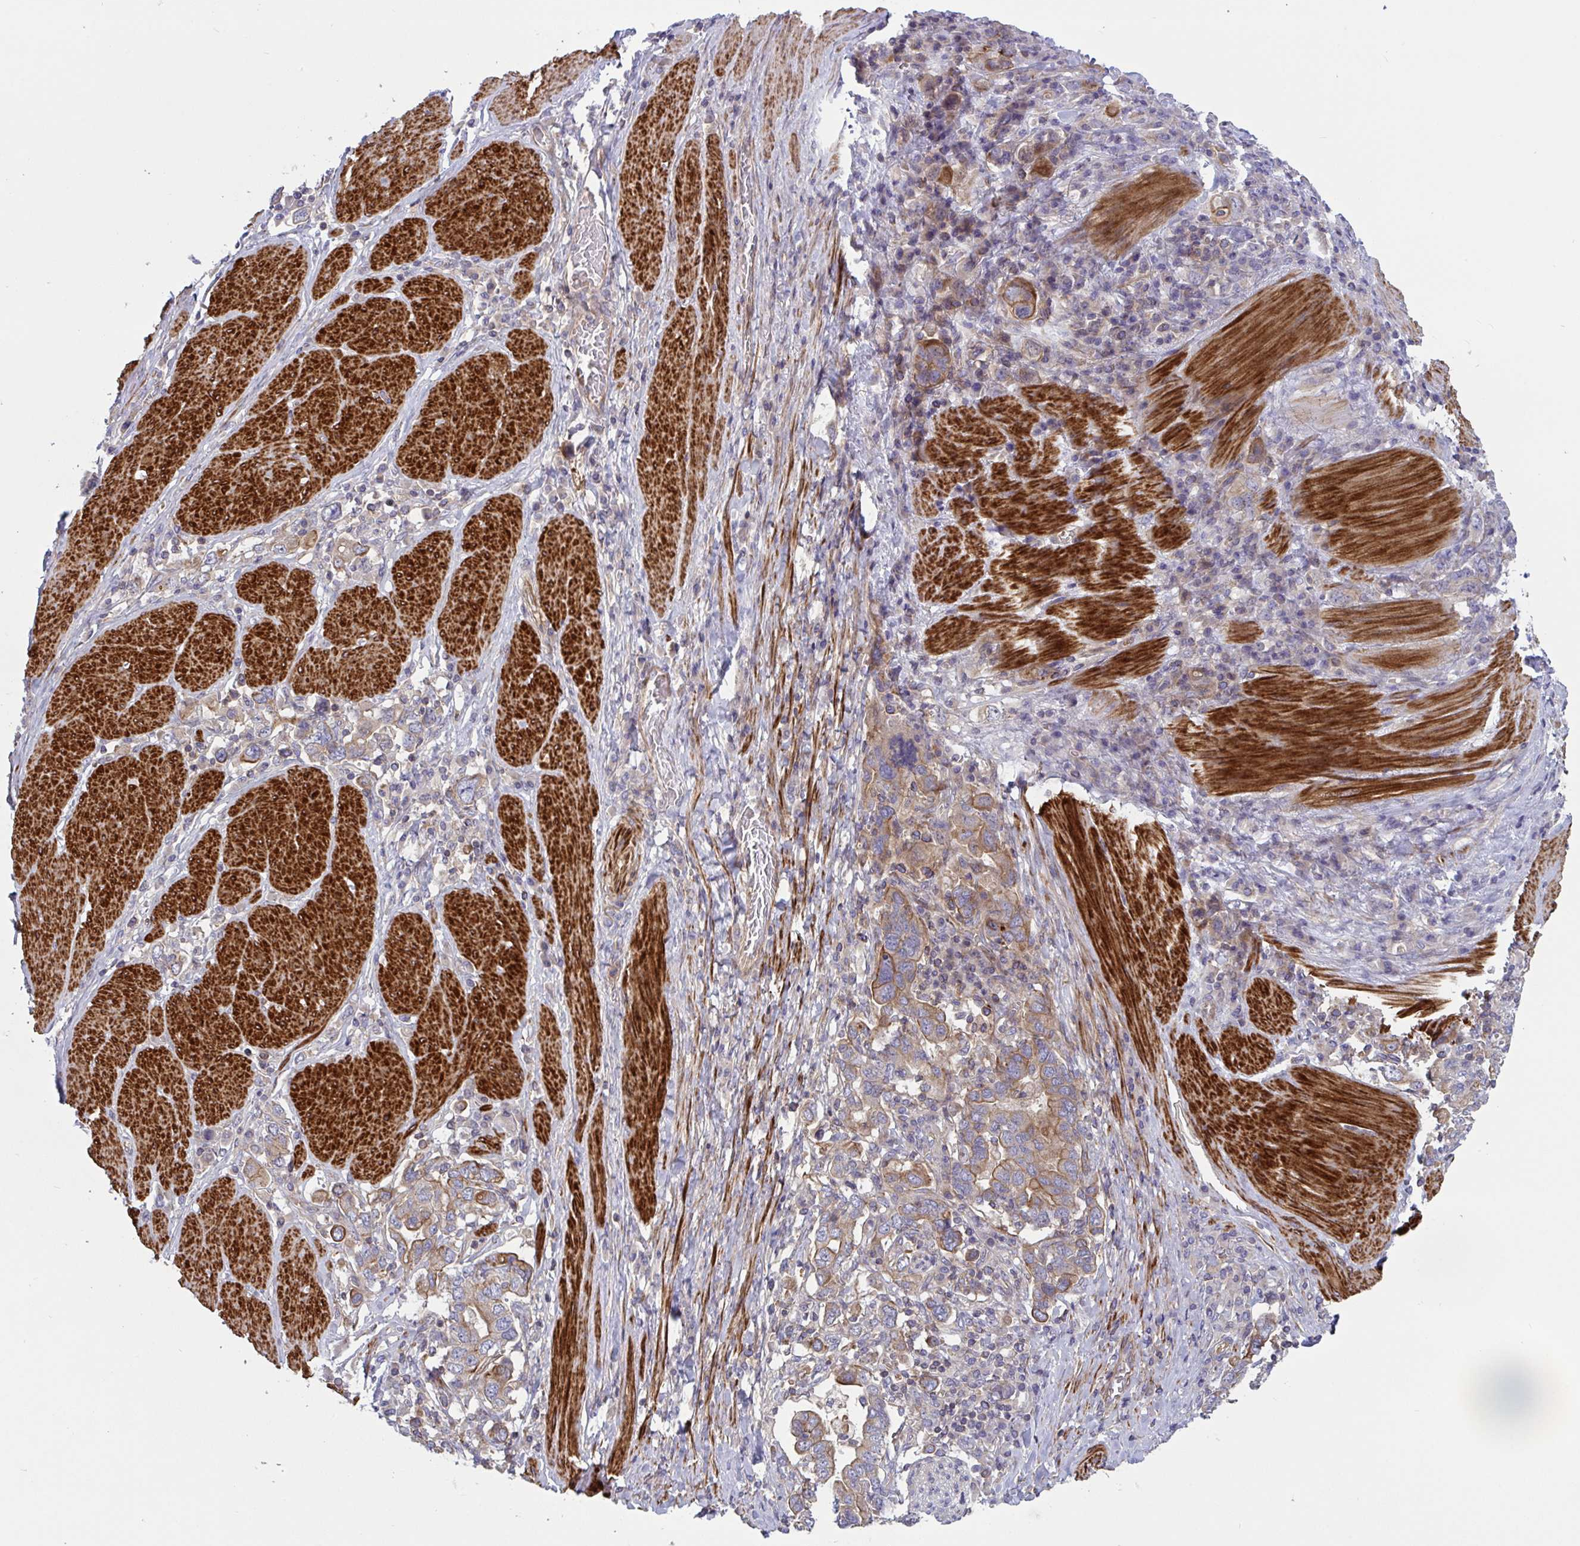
{"staining": {"intensity": "weak", "quantity": ">75%", "location": "cytoplasmic/membranous"}, "tissue": "stomach cancer", "cell_type": "Tumor cells", "image_type": "cancer", "snomed": [{"axis": "morphology", "description": "Adenocarcinoma, NOS"}, {"axis": "topography", "description": "Stomach, upper"}, {"axis": "topography", "description": "Stomach"}], "caption": "Stomach cancer (adenocarcinoma) stained for a protein displays weak cytoplasmic/membranous positivity in tumor cells. The protein is stained brown, and the nuclei are stained in blue (DAB IHC with brightfield microscopy, high magnification).", "gene": "TANK", "patient": {"sex": "male", "age": 62}}